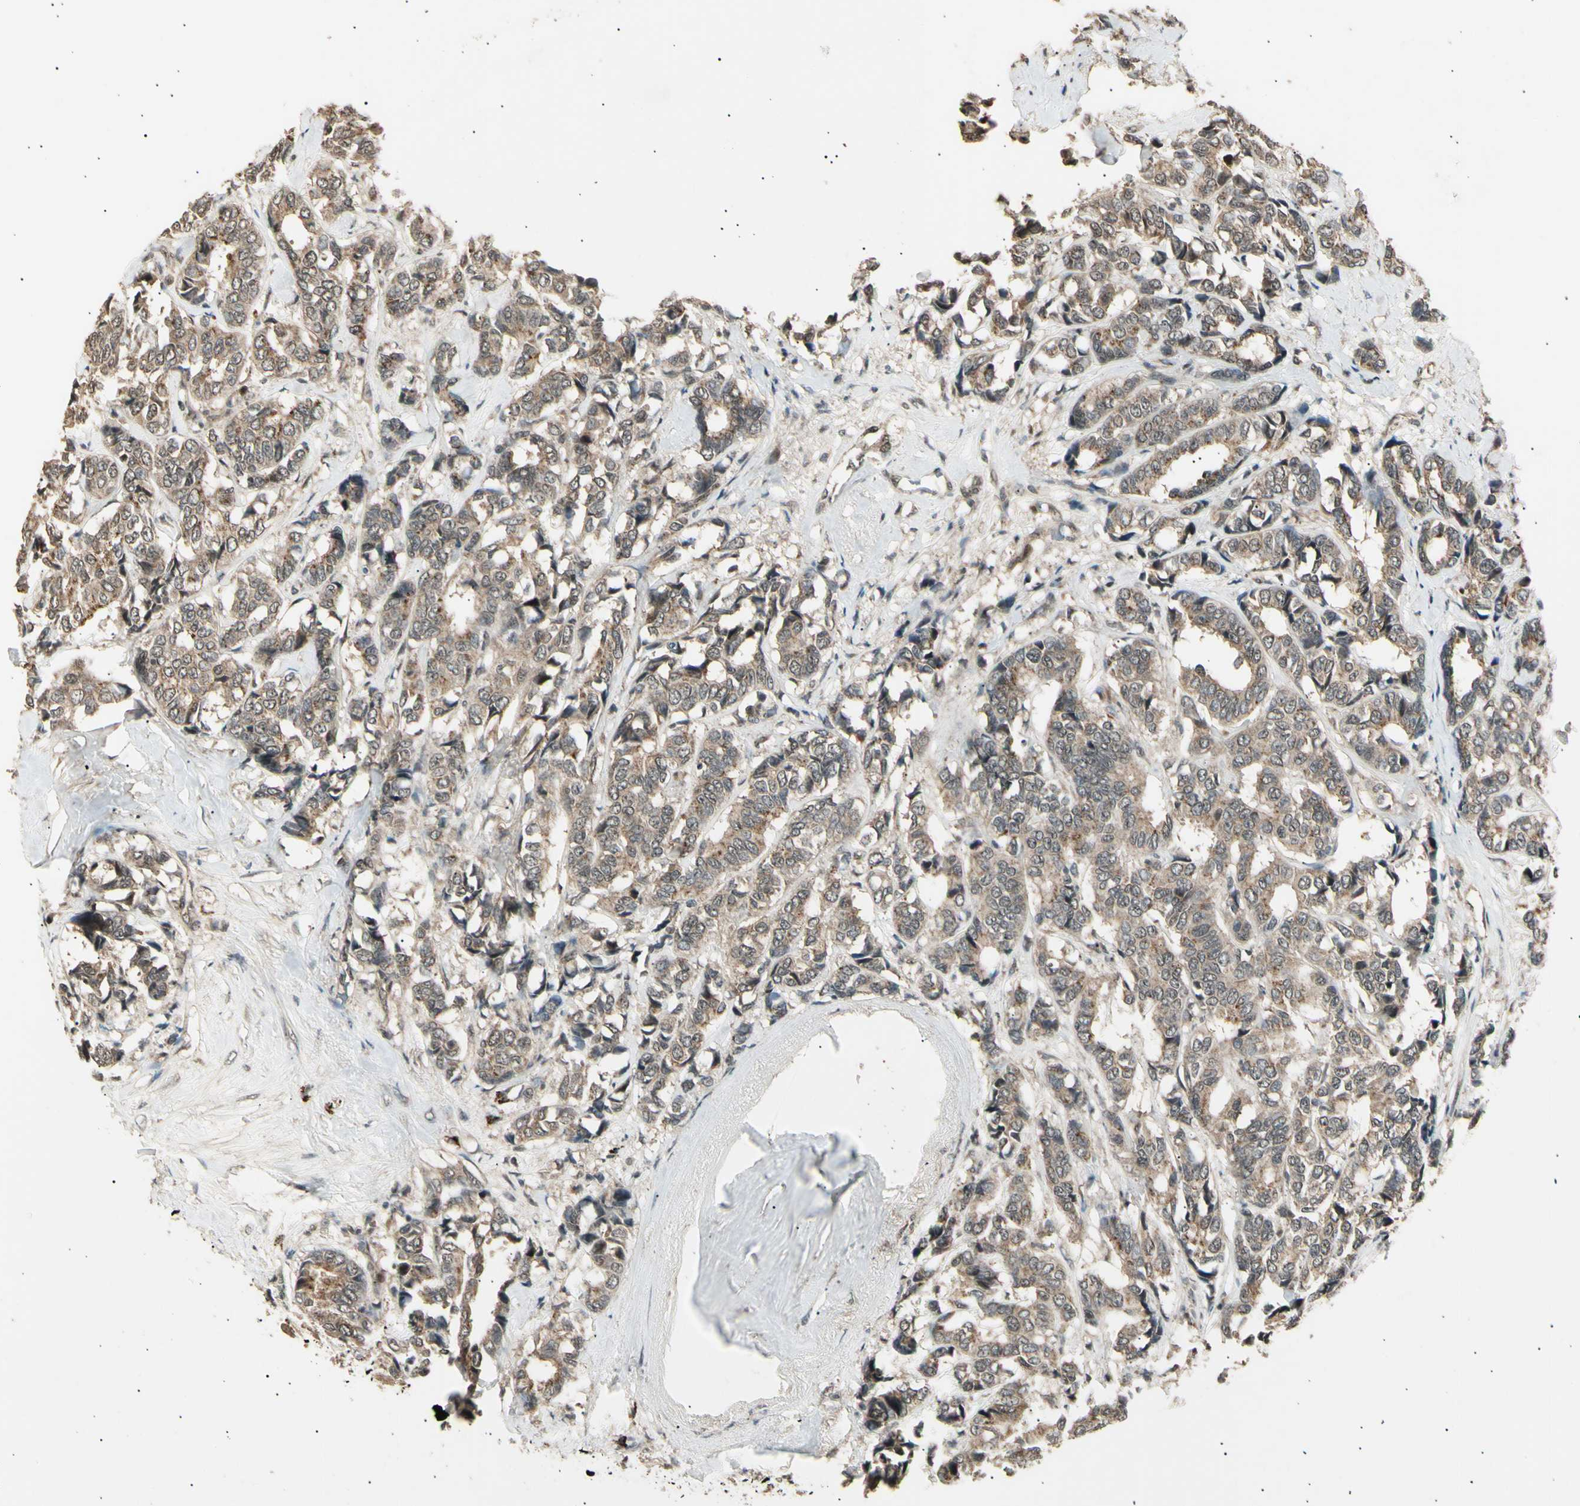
{"staining": {"intensity": "weak", "quantity": ">75%", "location": "cytoplasmic/membranous"}, "tissue": "breast cancer", "cell_type": "Tumor cells", "image_type": "cancer", "snomed": [{"axis": "morphology", "description": "Duct carcinoma"}, {"axis": "topography", "description": "Breast"}], "caption": "Invasive ductal carcinoma (breast) stained with DAB (3,3'-diaminobenzidine) IHC demonstrates low levels of weak cytoplasmic/membranous positivity in approximately >75% of tumor cells.", "gene": "NUAK2", "patient": {"sex": "female", "age": 87}}